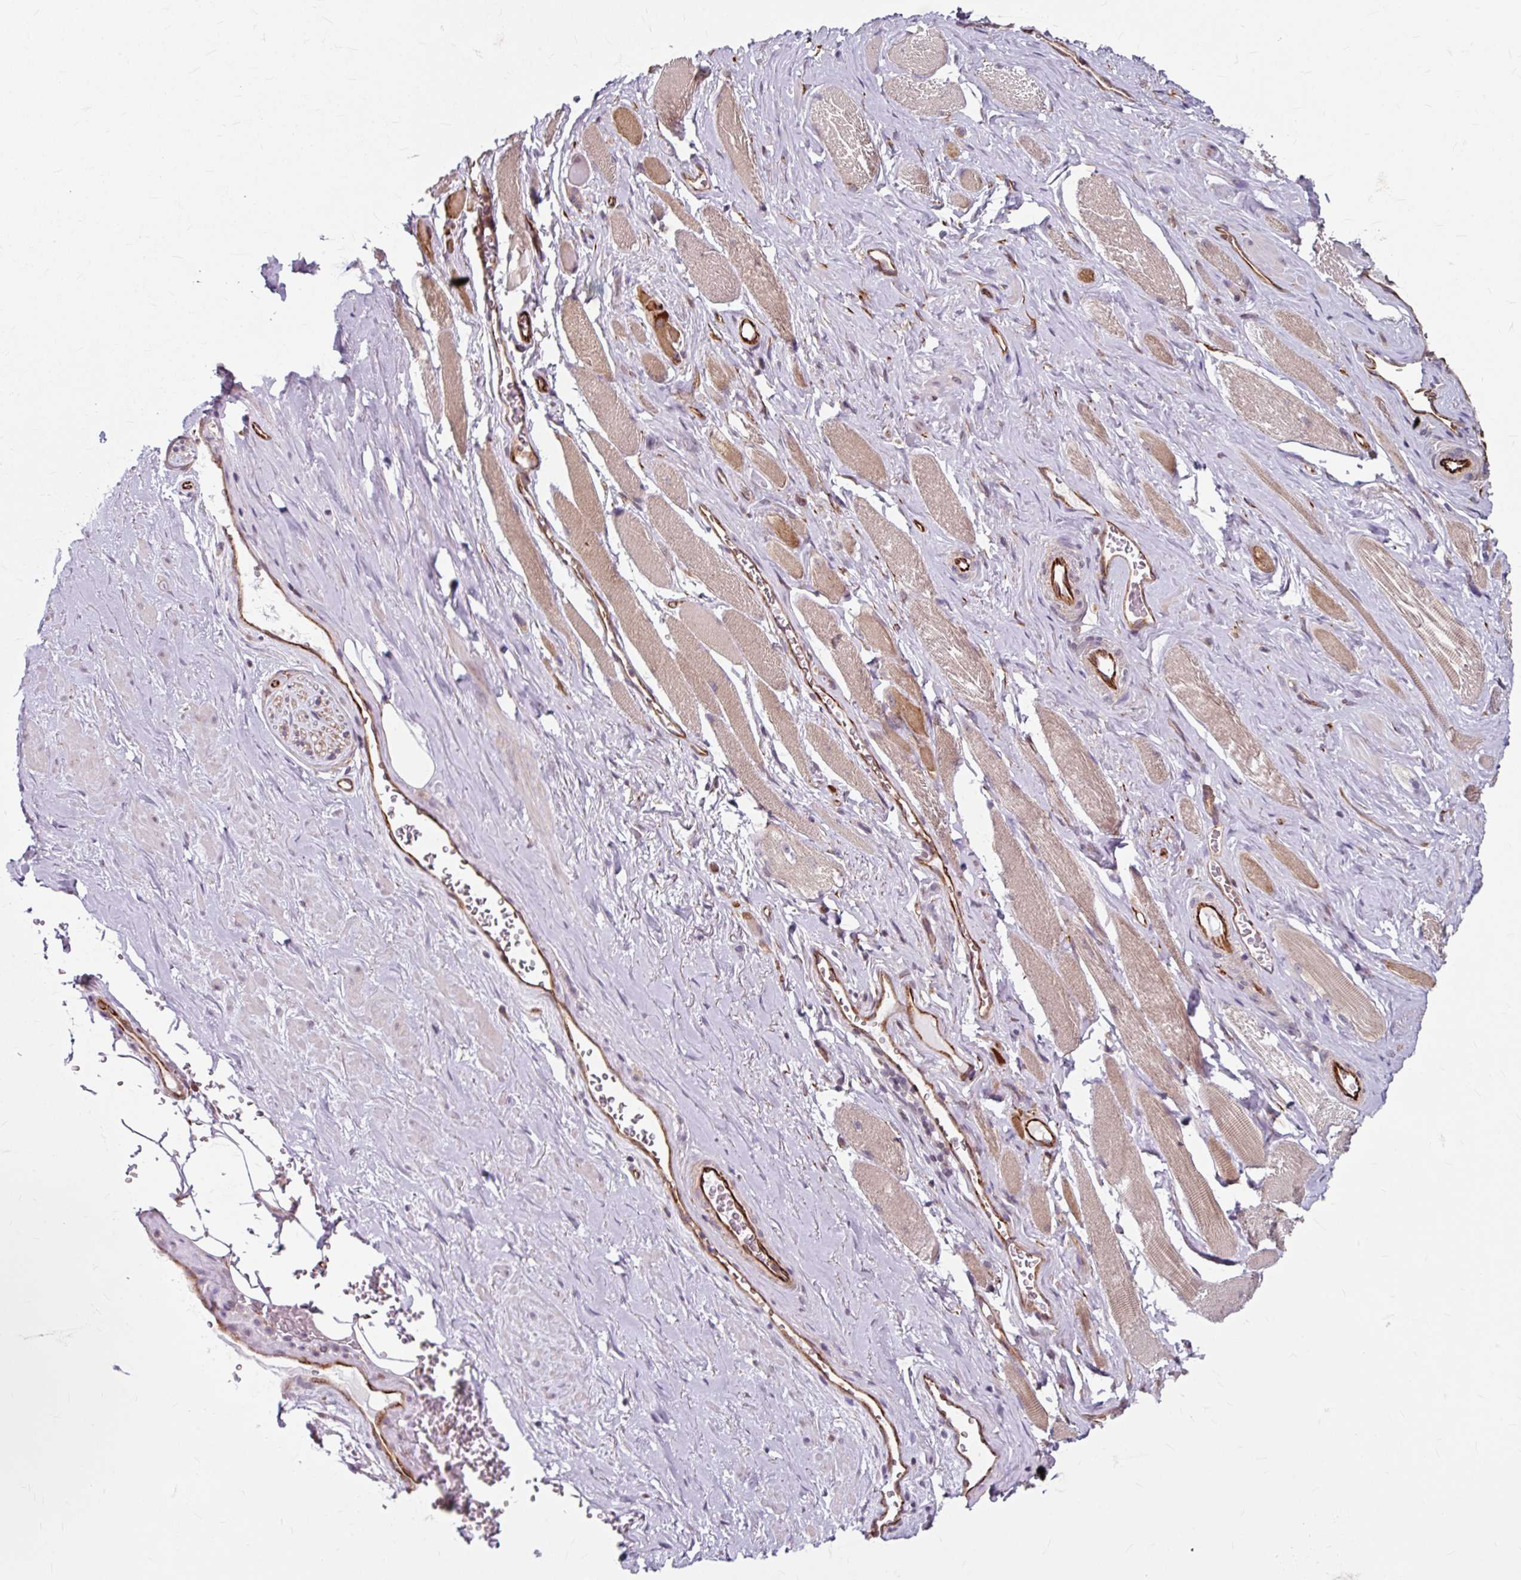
{"staining": {"intensity": "moderate", "quantity": "<25%", "location": "cytoplasmic/membranous"}, "tissue": "soft tissue", "cell_type": "Fibroblasts", "image_type": "normal", "snomed": [{"axis": "morphology", "description": "Normal tissue, NOS"}, {"axis": "topography", "description": "Prostate"}, {"axis": "topography", "description": "Peripheral nerve tissue"}], "caption": "Soft tissue was stained to show a protein in brown. There is low levels of moderate cytoplasmic/membranous expression in approximately <25% of fibroblasts. (DAB IHC, brown staining for protein, blue staining for nuclei).", "gene": "DAAM2", "patient": {"sex": "male", "age": 61}}